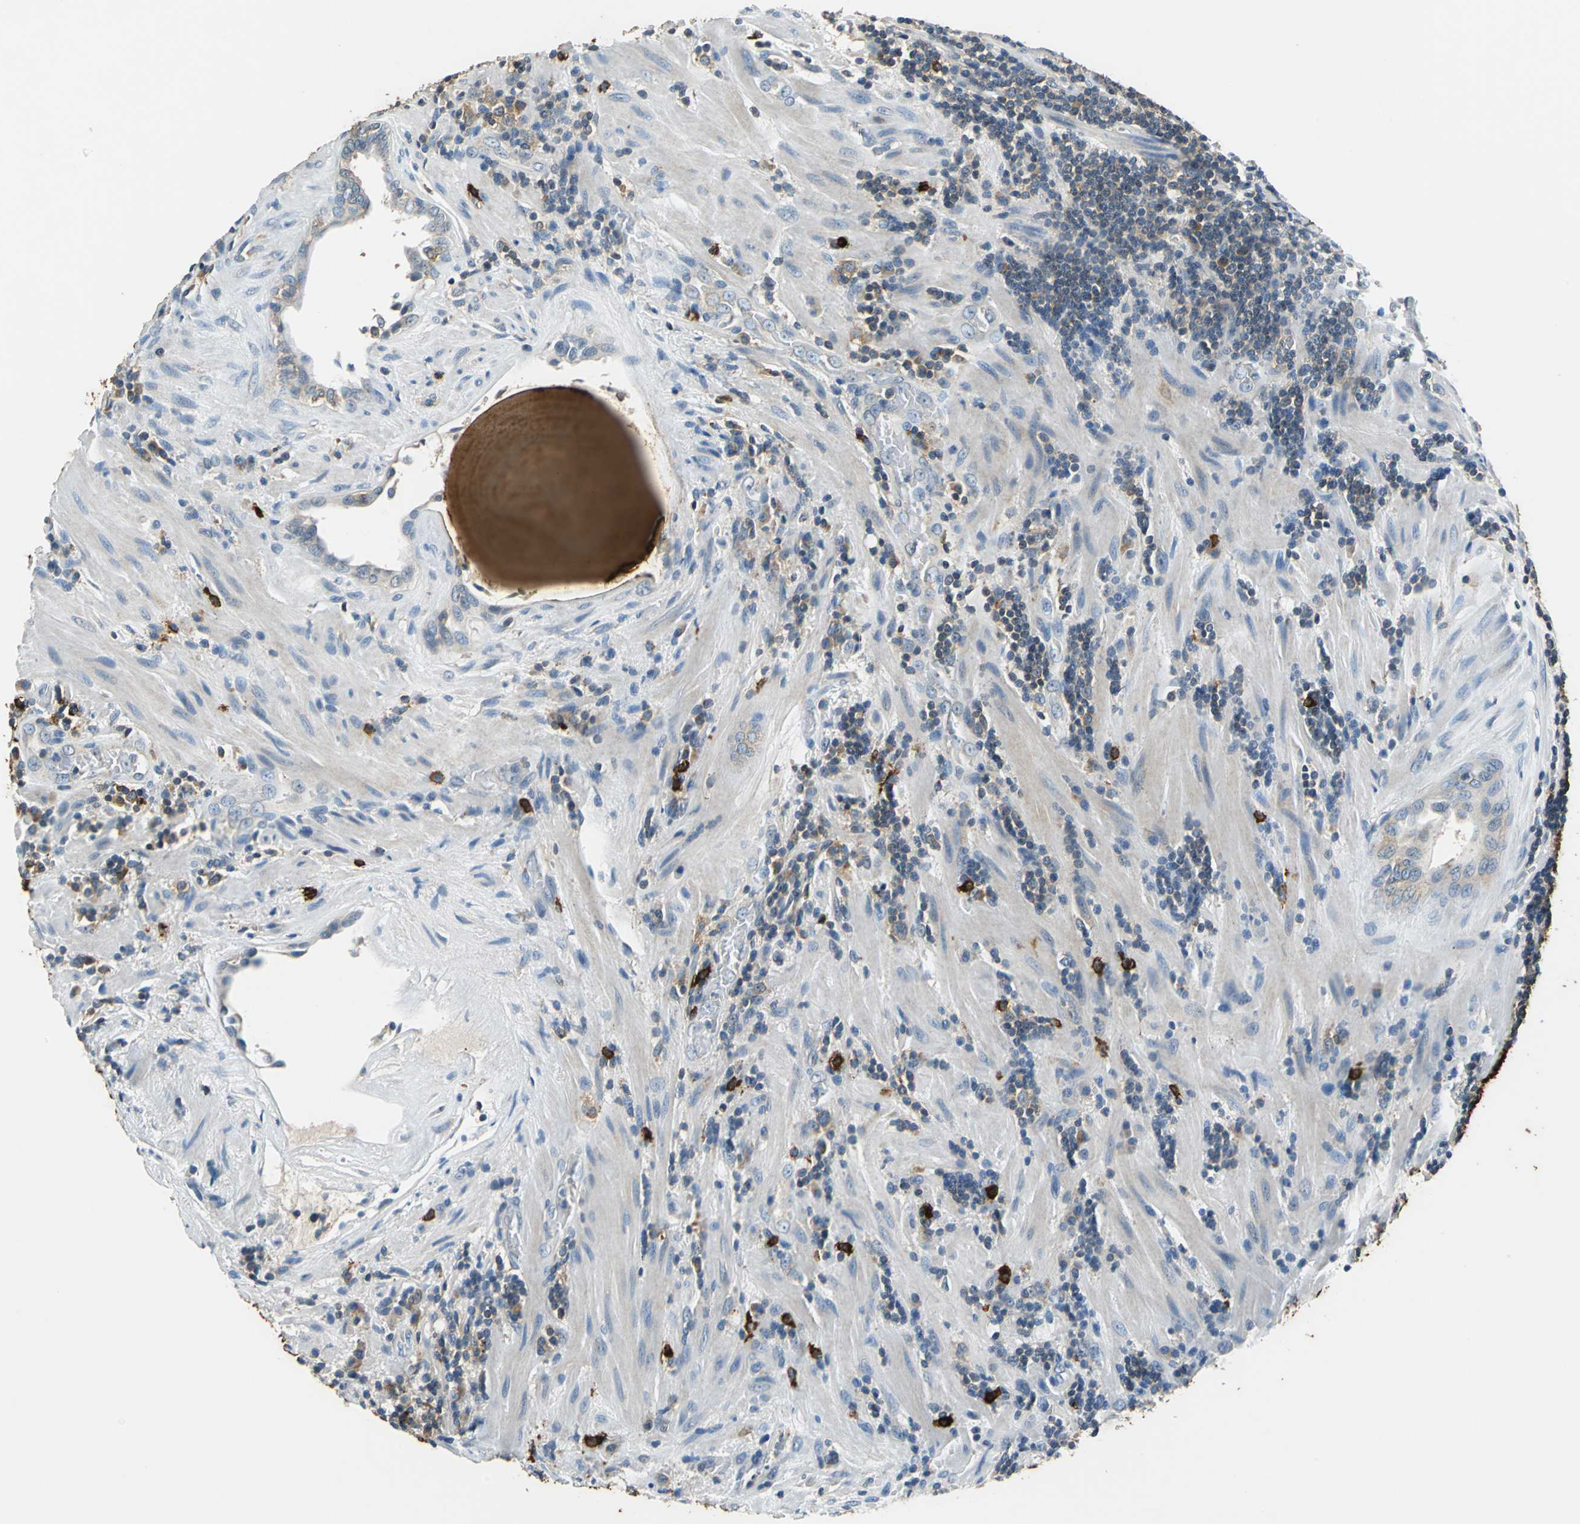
{"staining": {"intensity": "weak", "quantity": ">75%", "location": "cytoplasmic/membranous"}, "tissue": "prostate cancer", "cell_type": "Tumor cells", "image_type": "cancer", "snomed": [{"axis": "morphology", "description": "Adenocarcinoma, High grade"}, {"axis": "topography", "description": "Prostate"}], "caption": "IHC histopathology image of neoplastic tissue: prostate cancer (high-grade adenocarcinoma) stained using immunohistochemistry exhibits low levels of weak protein expression localized specifically in the cytoplasmic/membranous of tumor cells, appearing as a cytoplasmic/membranous brown color.", "gene": "CPA3", "patient": {"sex": "male", "age": 68}}